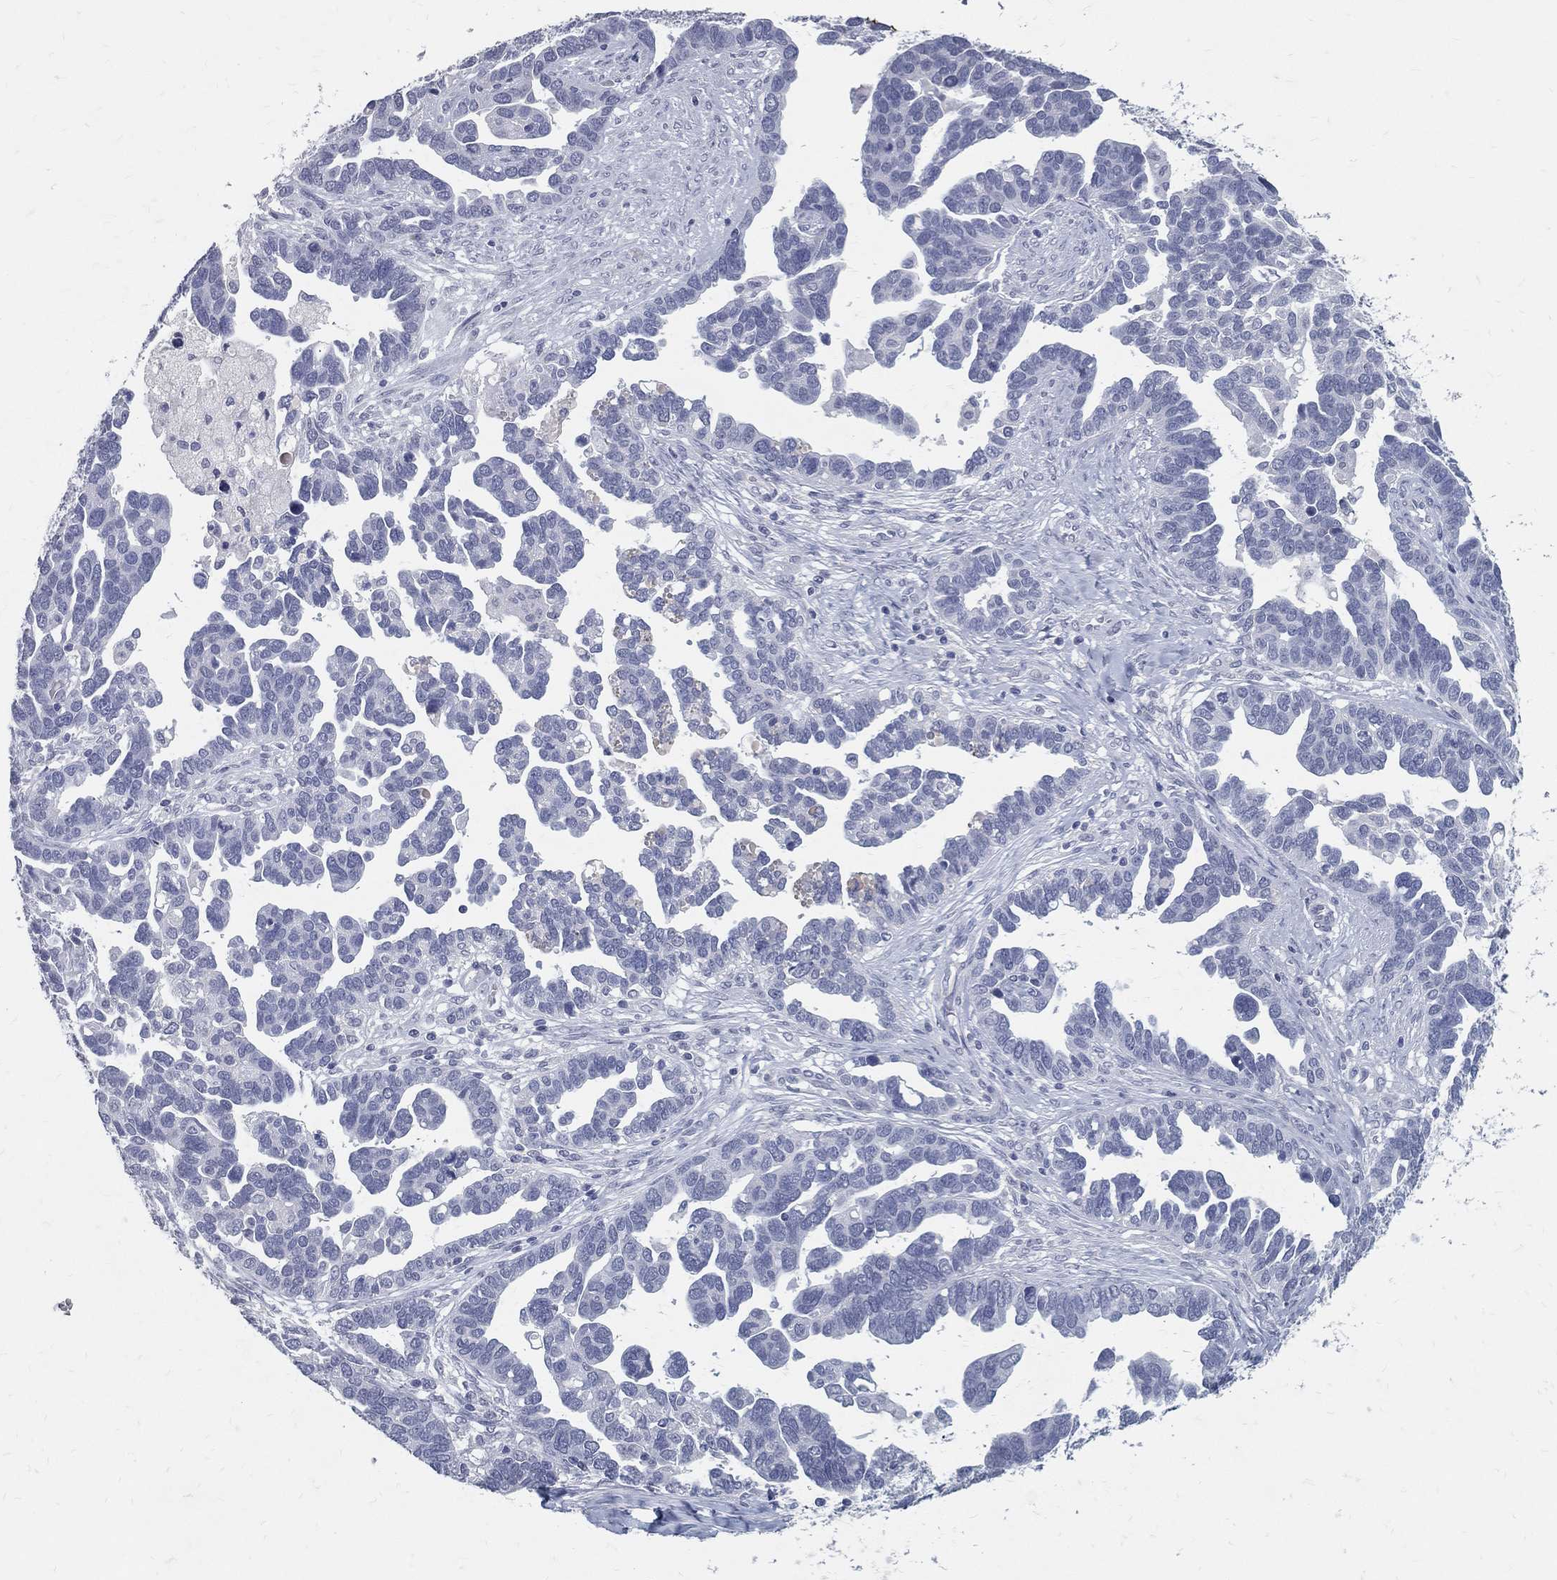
{"staining": {"intensity": "negative", "quantity": "none", "location": "none"}, "tissue": "ovarian cancer", "cell_type": "Tumor cells", "image_type": "cancer", "snomed": [{"axis": "morphology", "description": "Cystadenocarcinoma, serous, NOS"}, {"axis": "topography", "description": "Ovary"}], "caption": "An IHC histopathology image of ovarian serous cystadenocarcinoma is shown. There is no staining in tumor cells of ovarian serous cystadenocarcinoma. (Stains: DAB IHC with hematoxylin counter stain, Microscopy: brightfield microscopy at high magnification).", "gene": "ACE2", "patient": {"sex": "female", "age": 54}}